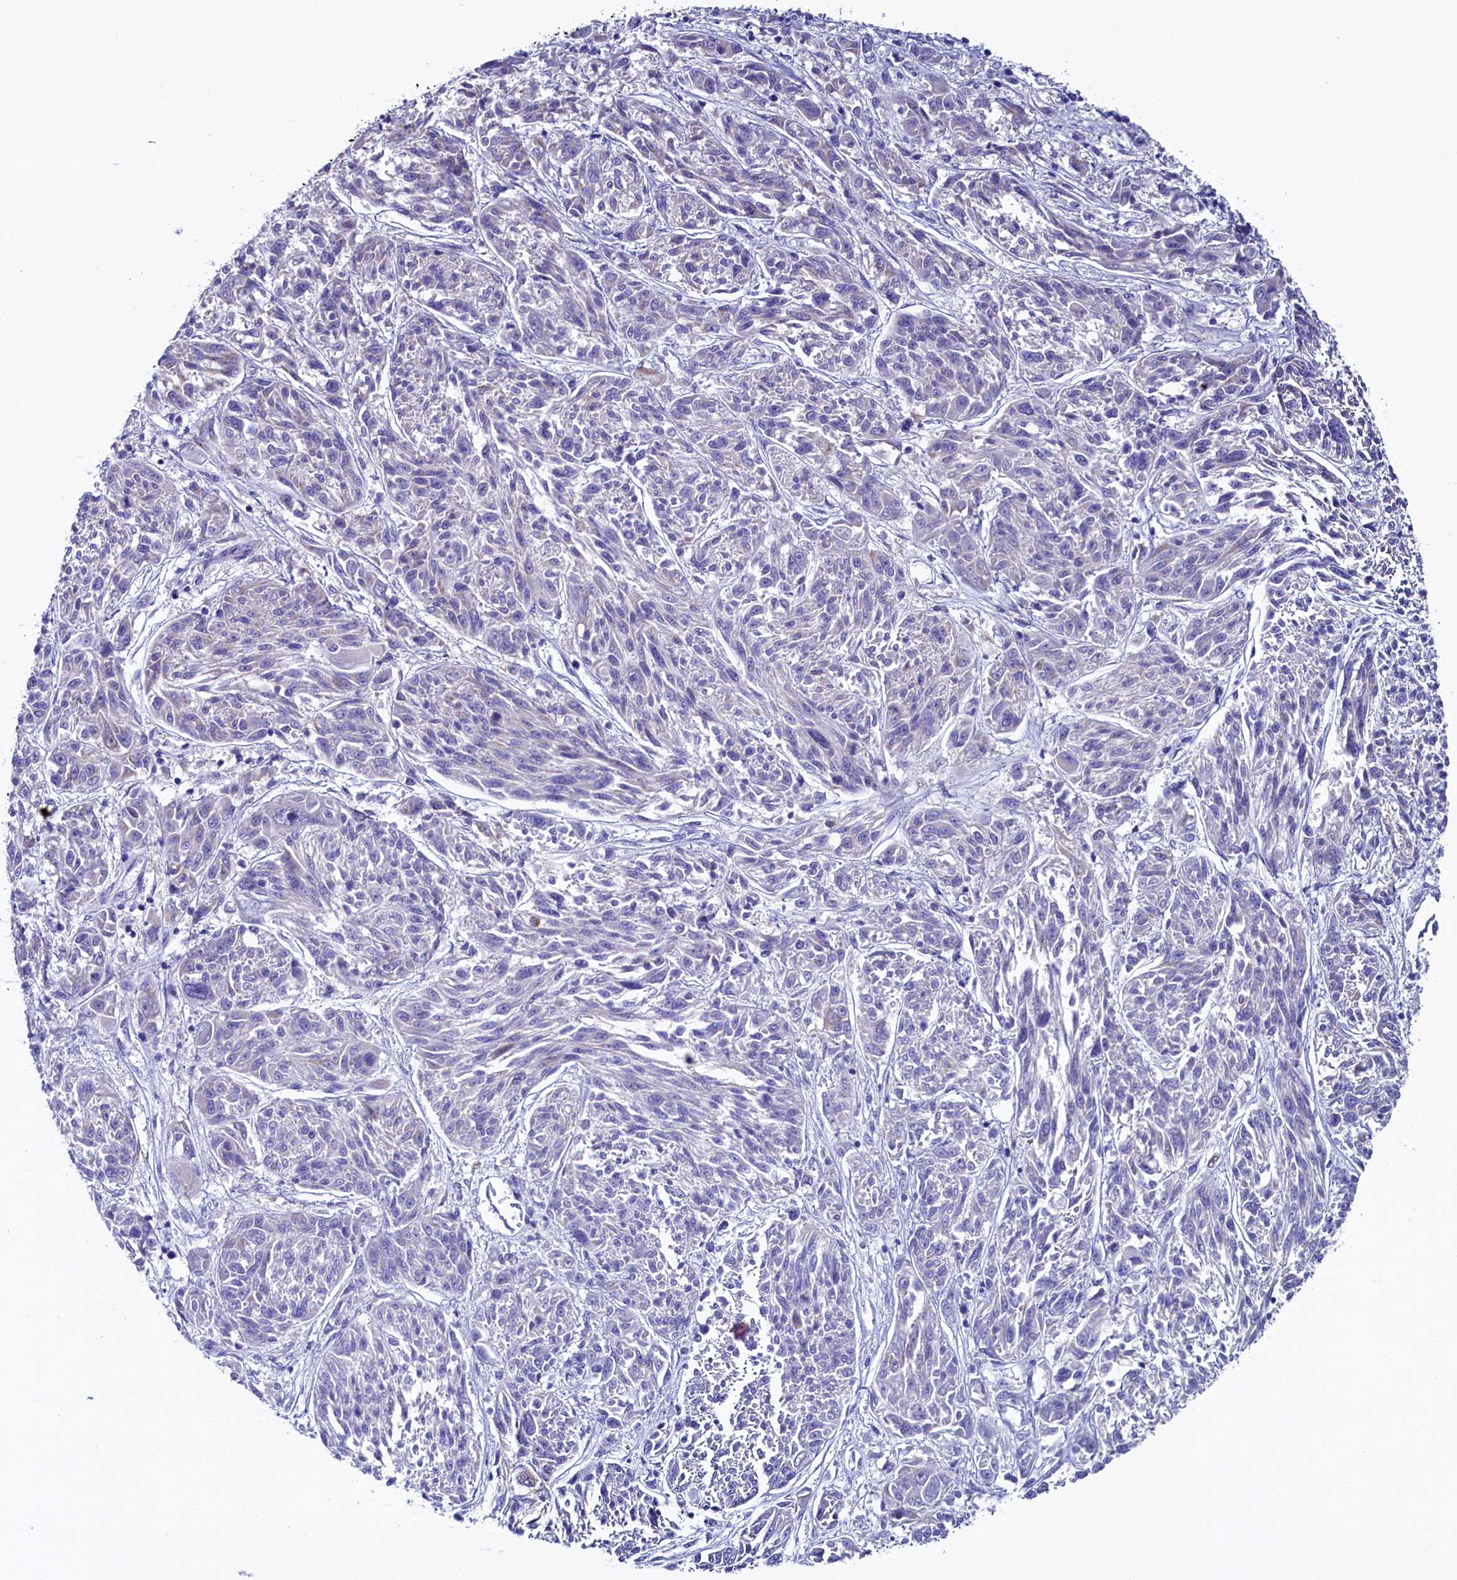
{"staining": {"intensity": "negative", "quantity": "none", "location": "none"}, "tissue": "melanoma", "cell_type": "Tumor cells", "image_type": "cancer", "snomed": [{"axis": "morphology", "description": "Malignant melanoma, NOS"}, {"axis": "topography", "description": "Skin"}], "caption": "A high-resolution histopathology image shows immunohistochemistry staining of malignant melanoma, which displays no significant expression in tumor cells.", "gene": "FLYWCH2", "patient": {"sex": "male", "age": 53}}